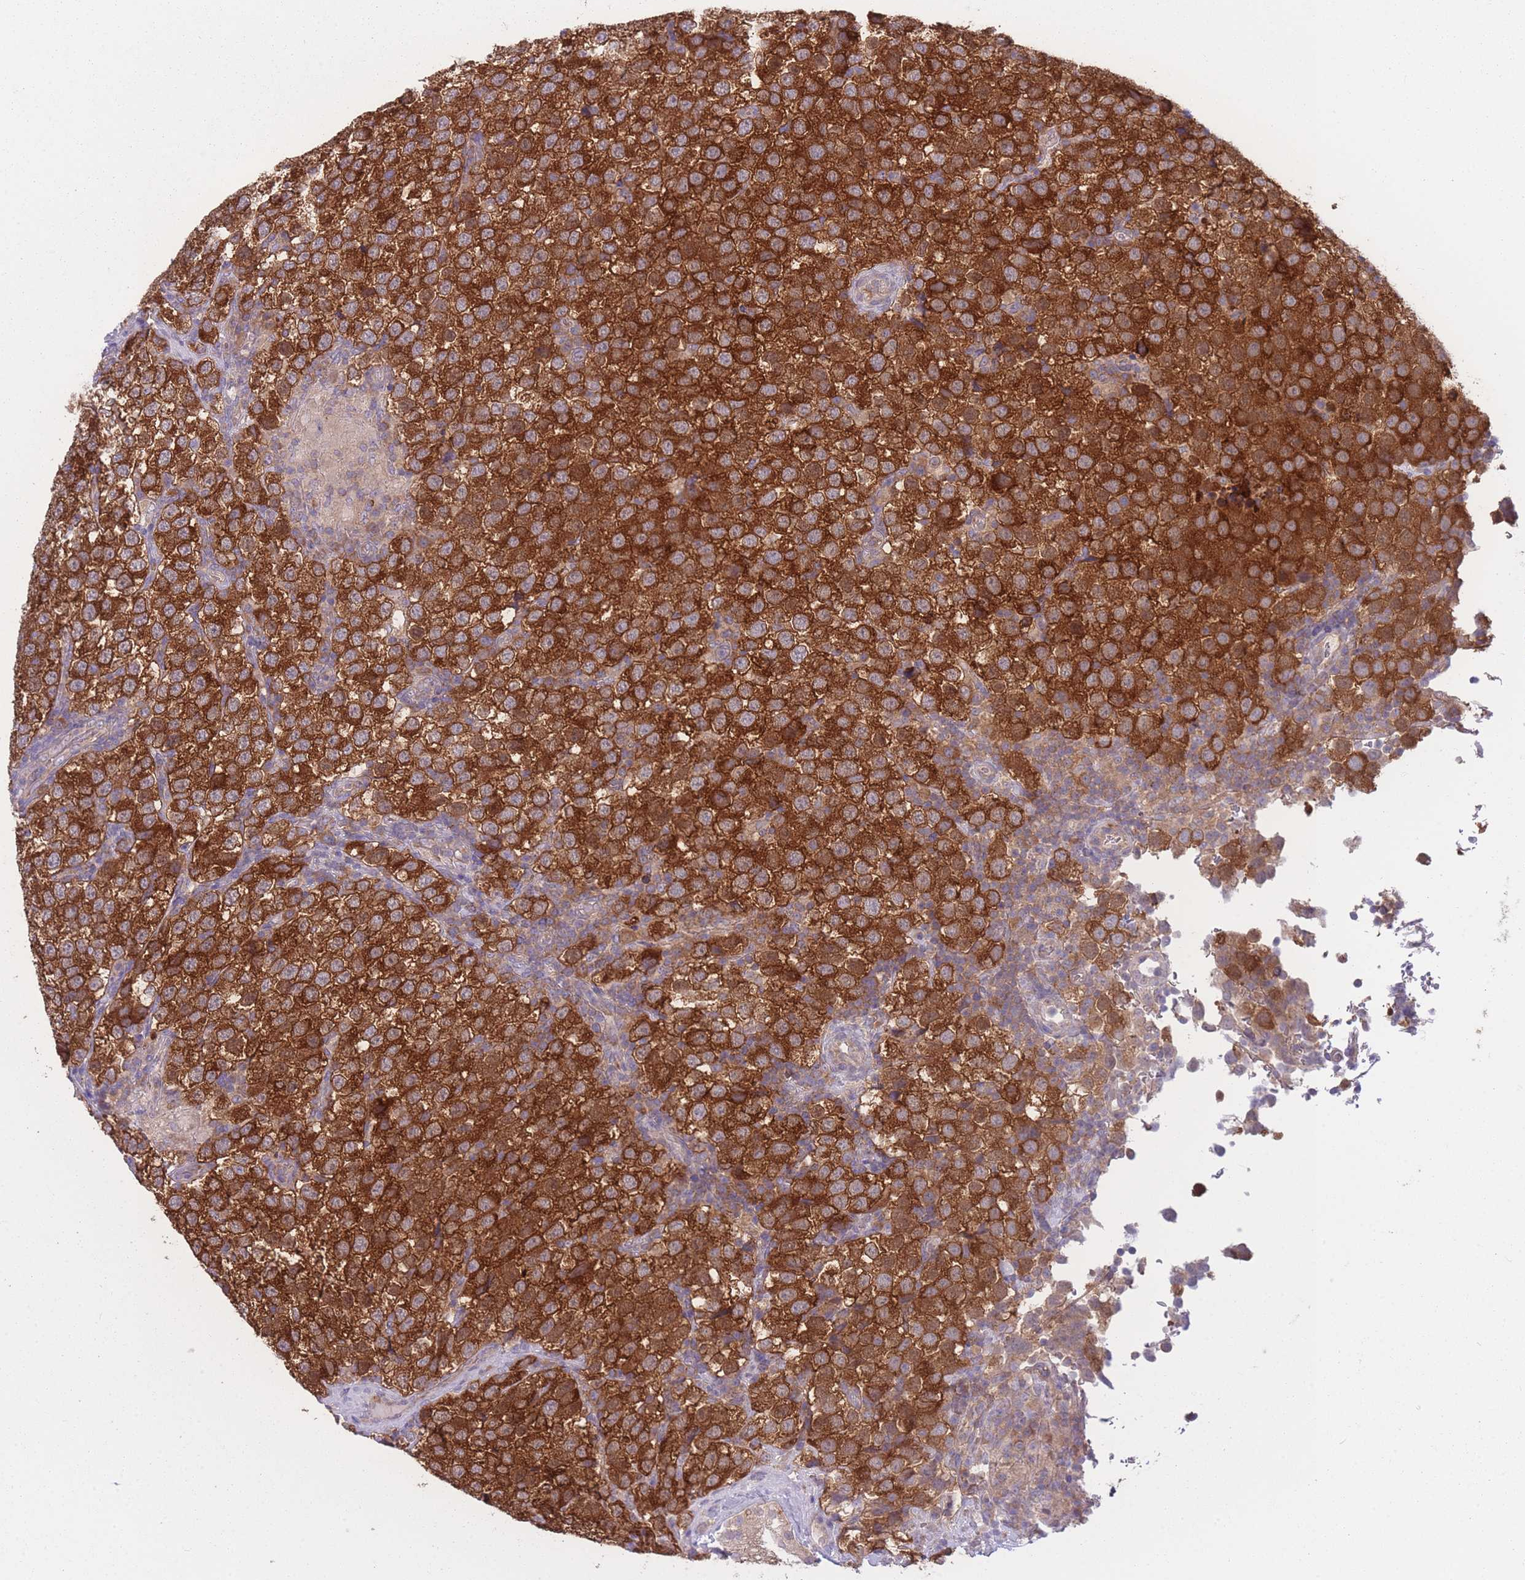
{"staining": {"intensity": "strong", "quantity": ">75%", "location": "cytoplasmic/membranous"}, "tissue": "testis cancer", "cell_type": "Tumor cells", "image_type": "cancer", "snomed": [{"axis": "morphology", "description": "Seminoma, NOS"}, {"axis": "topography", "description": "Testis"}], "caption": "IHC (DAB (3,3'-diaminobenzidine)) staining of testis cancer (seminoma) displays strong cytoplasmic/membranous protein staining in approximately >75% of tumor cells. (brown staining indicates protein expression, while blue staining denotes nuclei).", "gene": "CCT6B", "patient": {"sex": "male", "age": 34}}